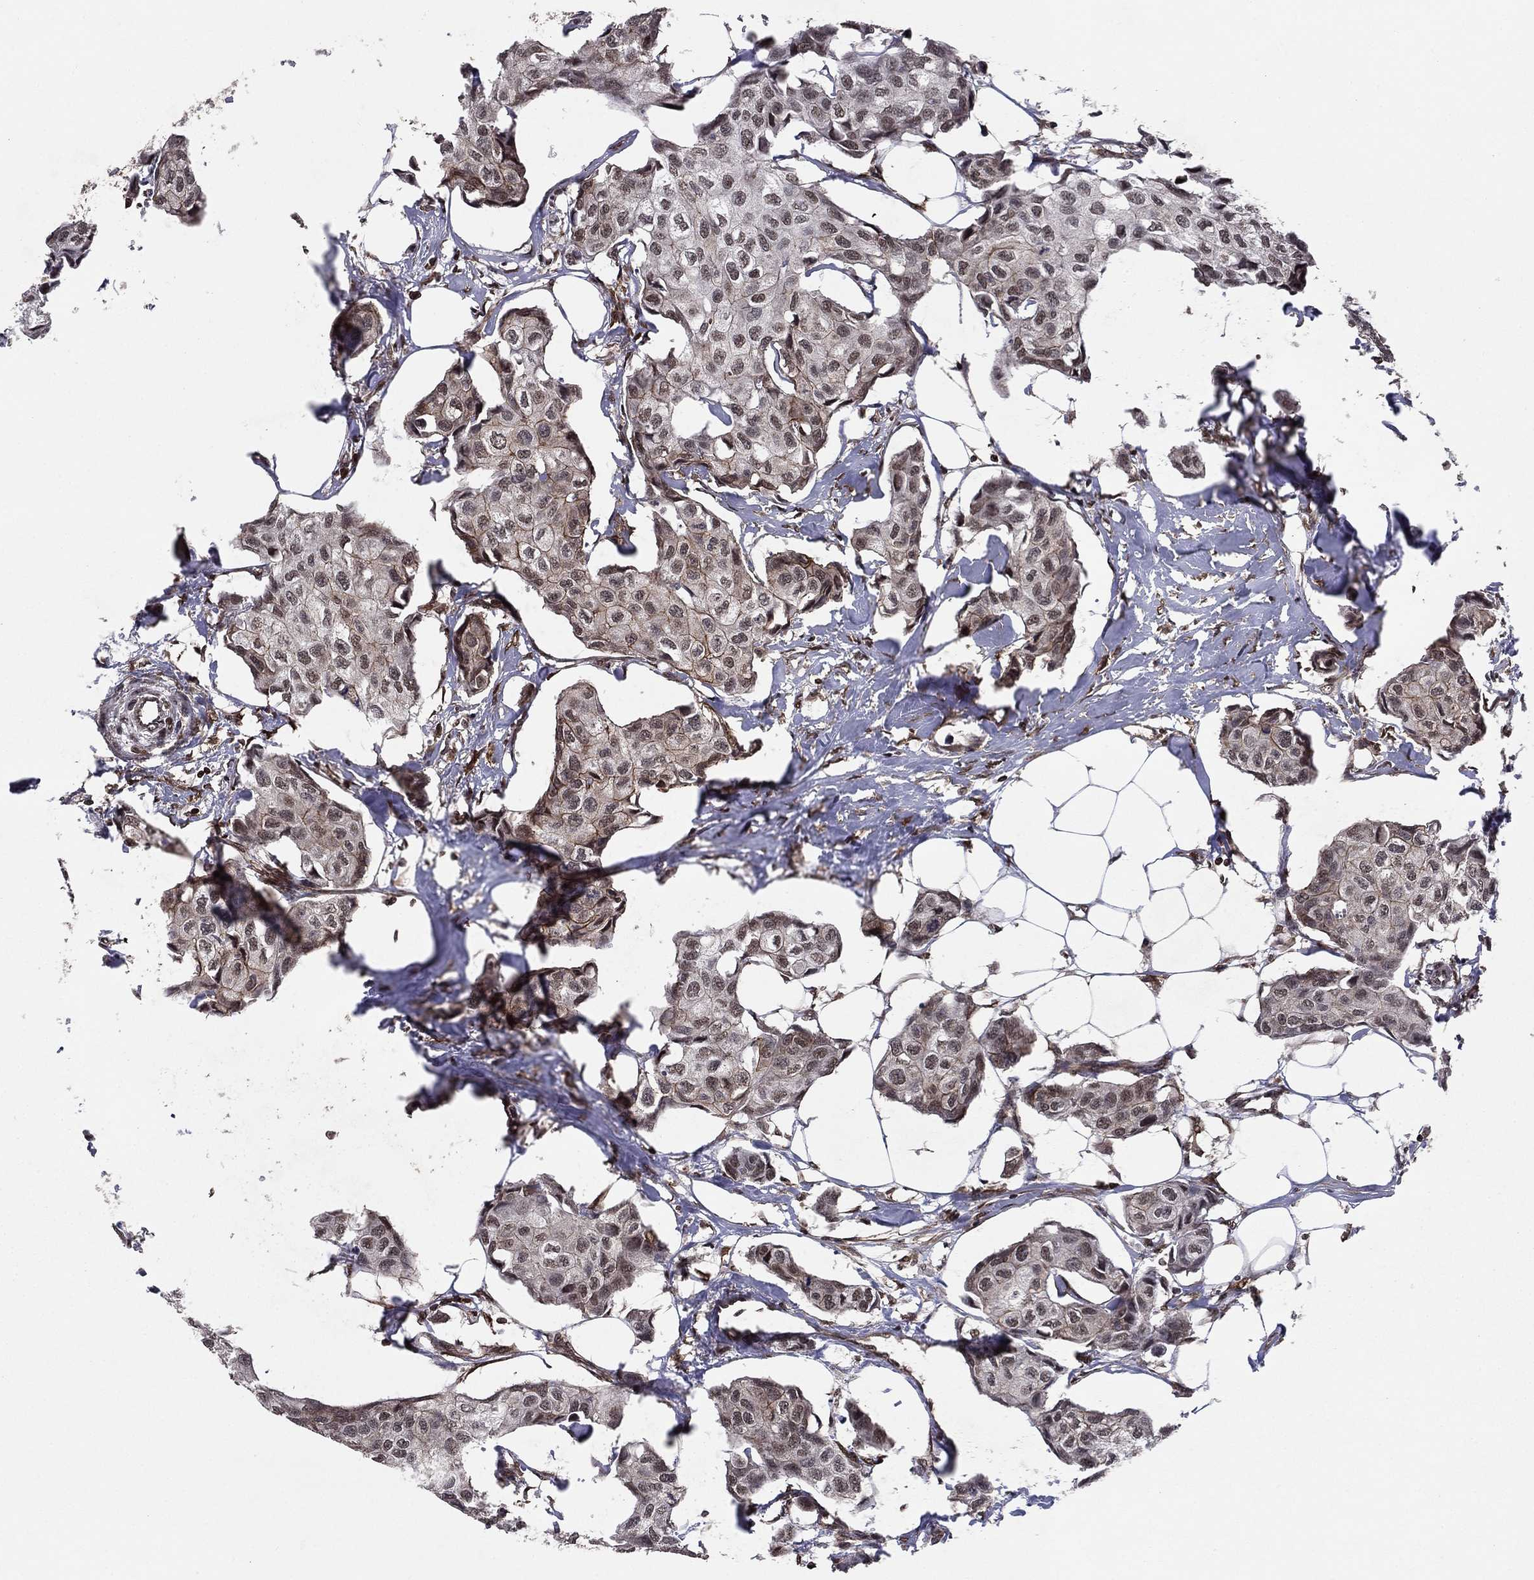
{"staining": {"intensity": "weak", "quantity": "25%-75%", "location": "cytoplasmic/membranous"}, "tissue": "breast cancer", "cell_type": "Tumor cells", "image_type": "cancer", "snomed": [{"axis": "morphology", "description": "Duct carcinoma"}, {"axis": "topography", "description": "Breast"}], "caption": "The immunohistochemical stain highlights weak cytoplasmic/membranous positivity in tumor cells of breast cancer (infiltrating ductal carcinoma) tissue.", "gene": "SSX2IP", "patient": {"sex": "female", "age": 80}}